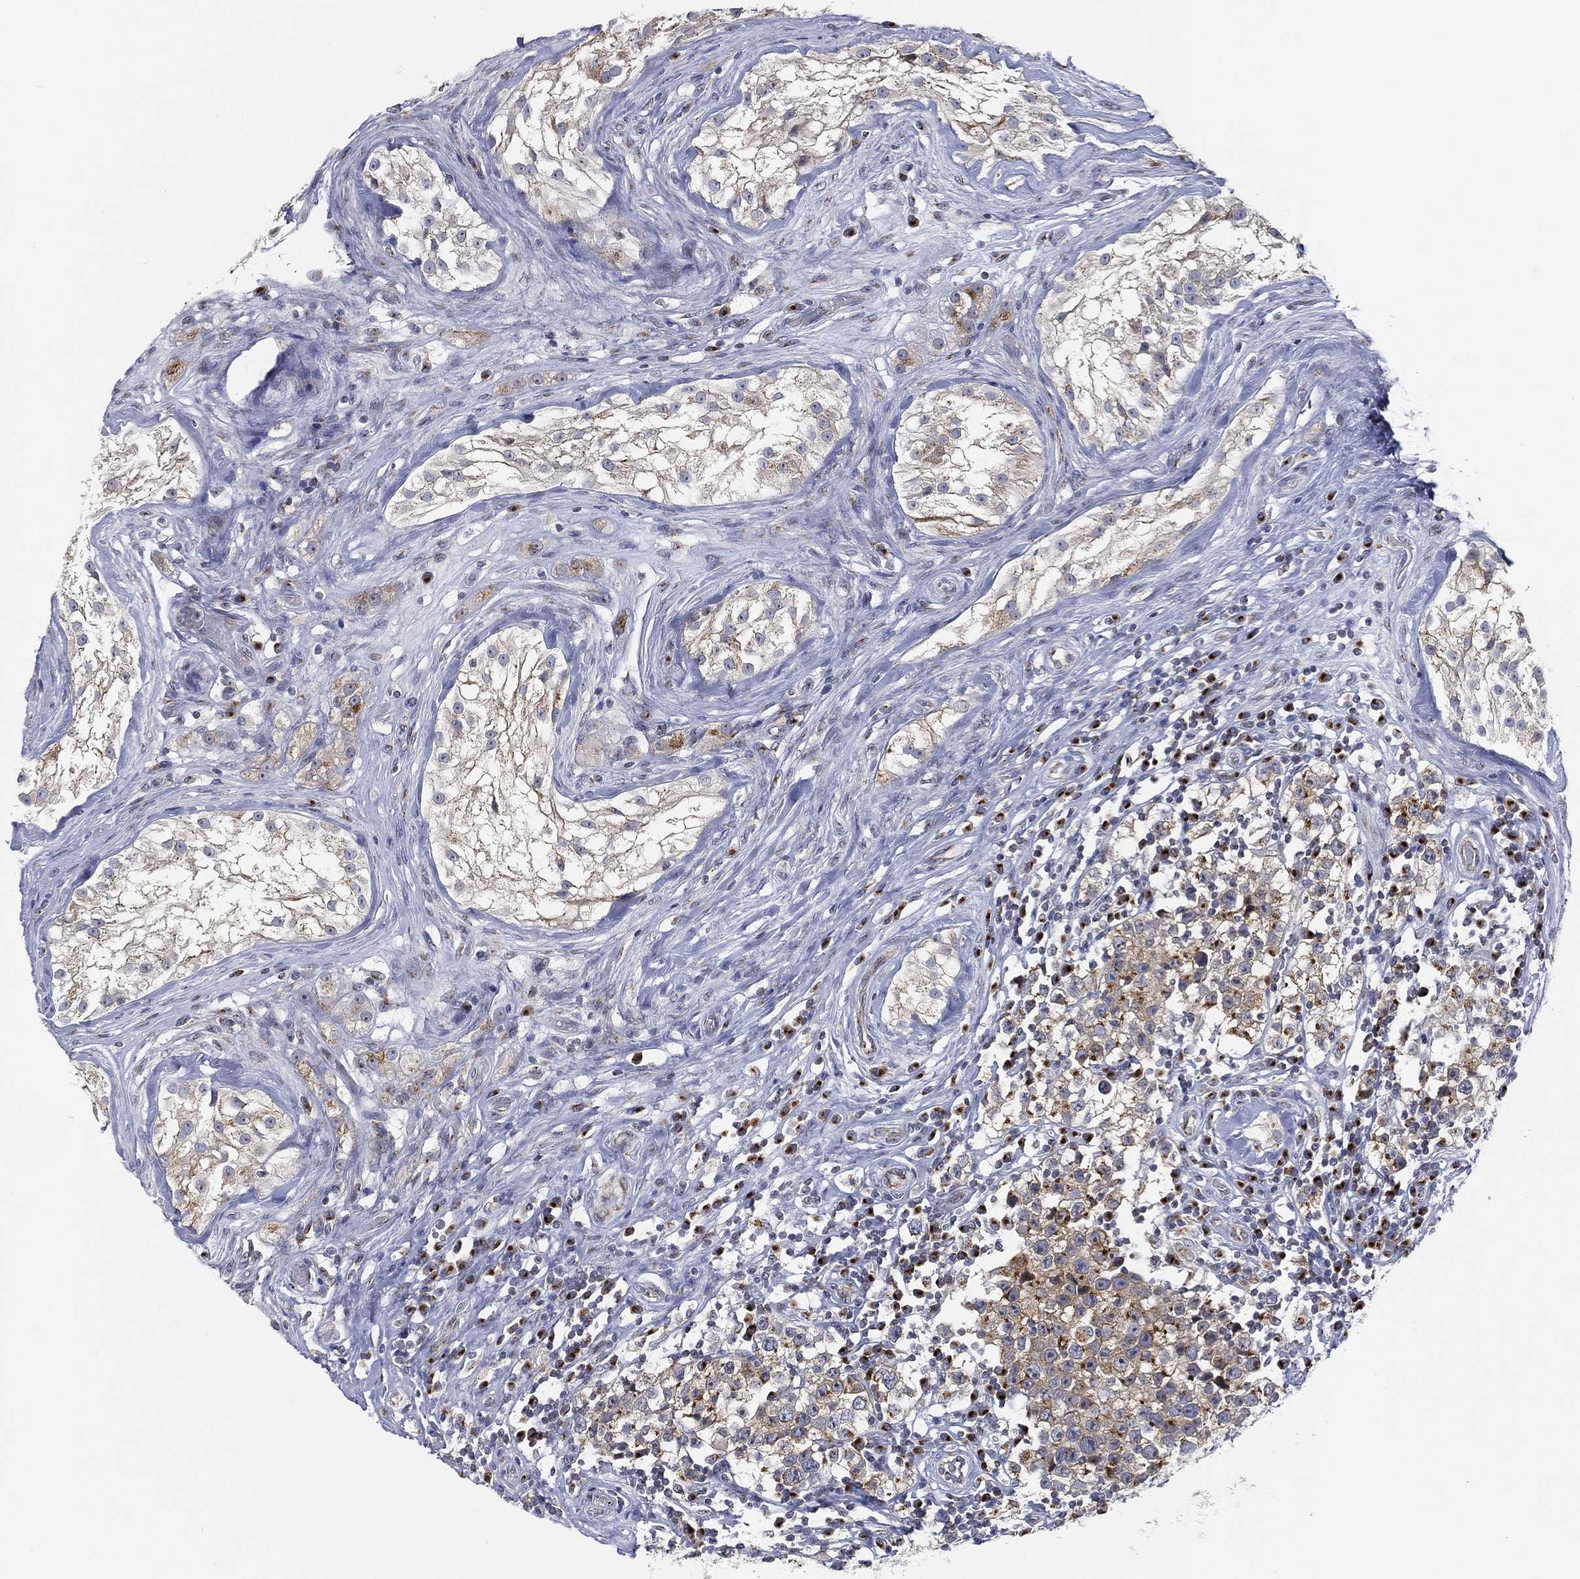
{"staining": {"intensity": "moderate", "quantity": ">75%", "location": "cytoplasmic/membranous"}, "tissue": "testis cancer", "cell_type": "Tumor cells", "image_type": "cancer", "snomed": [{"axis": "morphology", "description": "Seminoma, NOS"}, {"axis": "morphology", "description": "Carcinoma, Embryonal, NOS"}, {"axis": "topography", "description": "Testis"}], "caption": "Human testis cancer (embryonal carcinoma) stained with a brown dye displays moderate cytoplasmic/membranous positive staining in approximately >75% of tumor cells.", "gene": "TICAM1", "patient": {"sex": "male", "age": 41}}